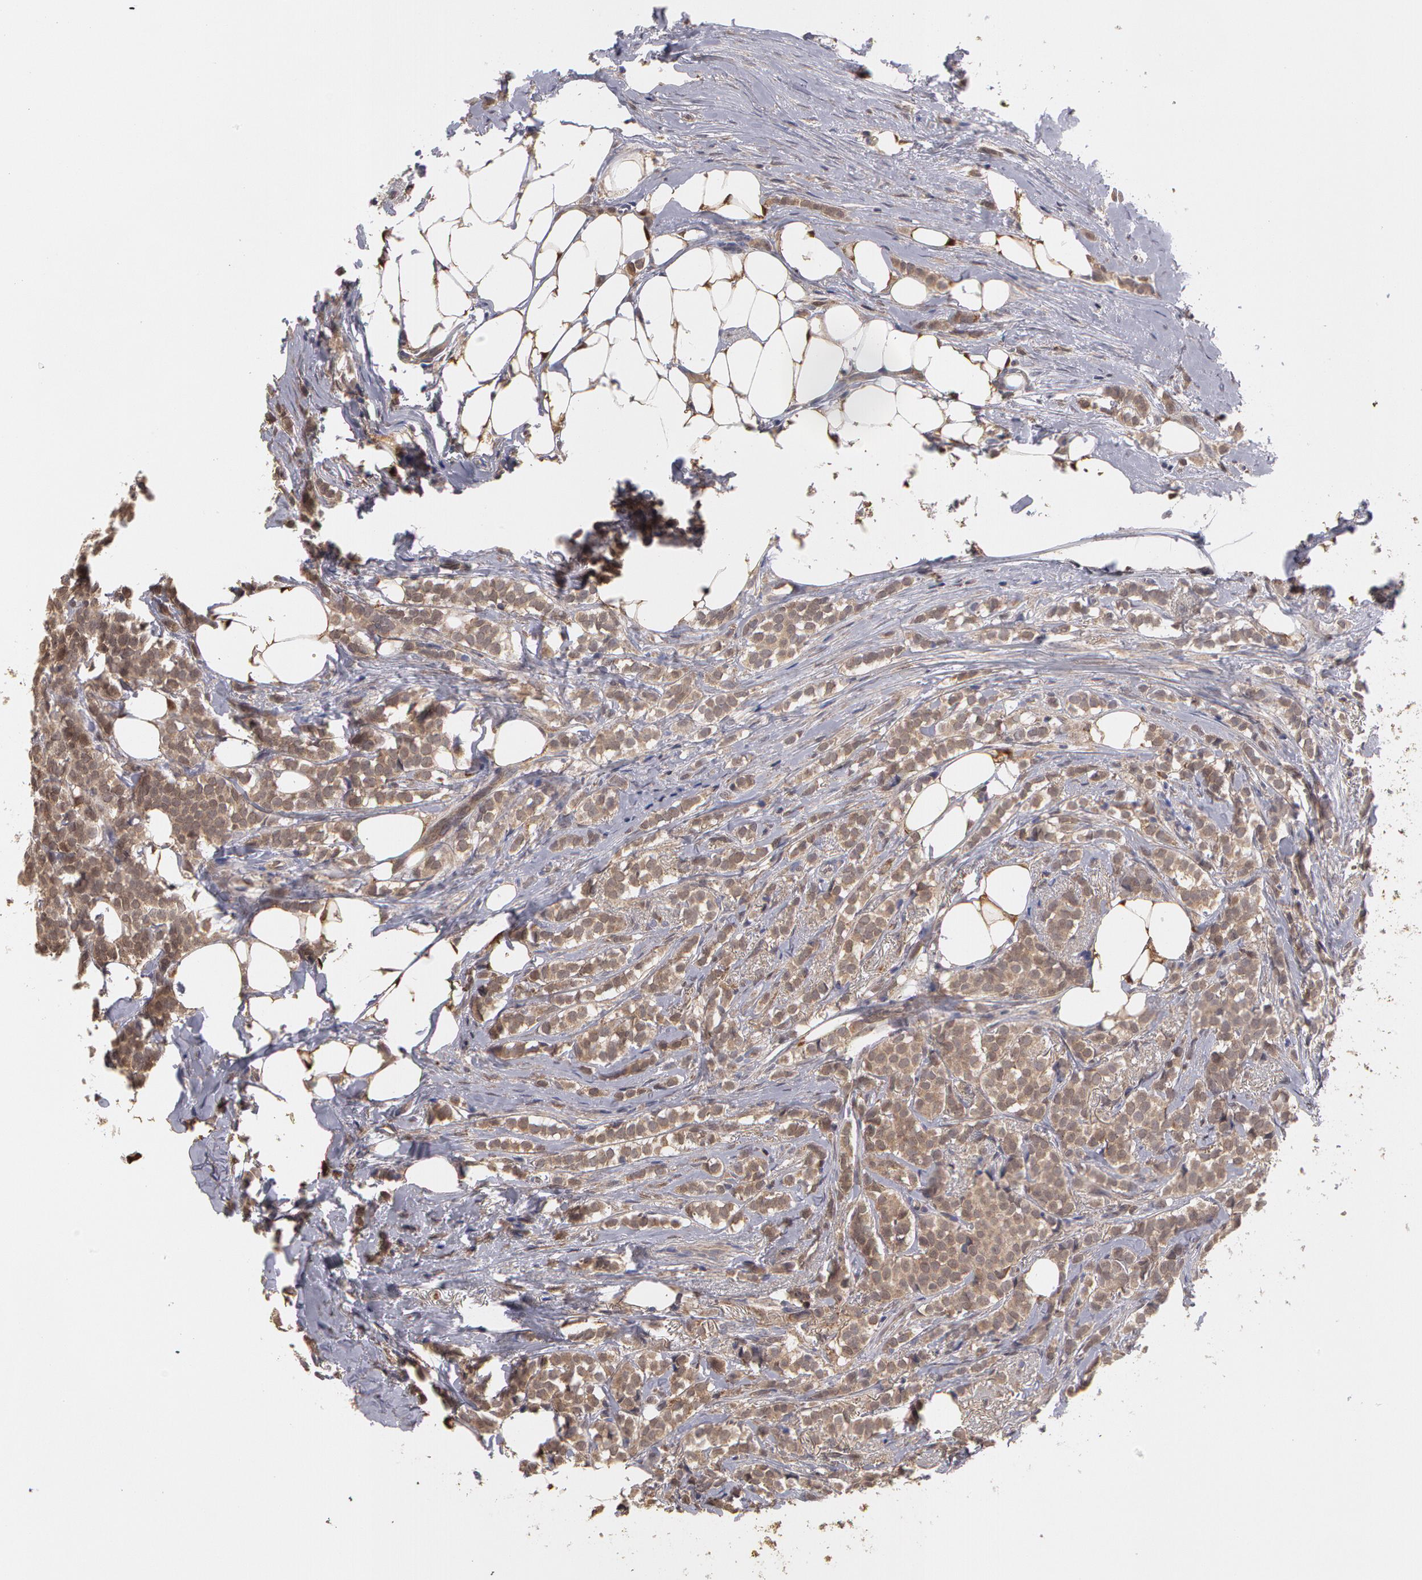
{"staining": {"intensity": "moderate", "quantity": ">75%", "location": "cytoplasmic/membranous"}, "tissue": "breast cancer", "cell_type": "Tumor cells", "image_type": "cancer", "snomed": [{"axis": "morphology", "description": "Lobular carcinoma"}, {"axis": "topography", "description": "Breast"}], "caption": "Protein expression analysis of human breast cancer reveals moderate cytoplasmic/membranous staining in approximately >75% of tumor cells.", "gene": "MPST", "patient": {"sex": "female", "age": 56}}